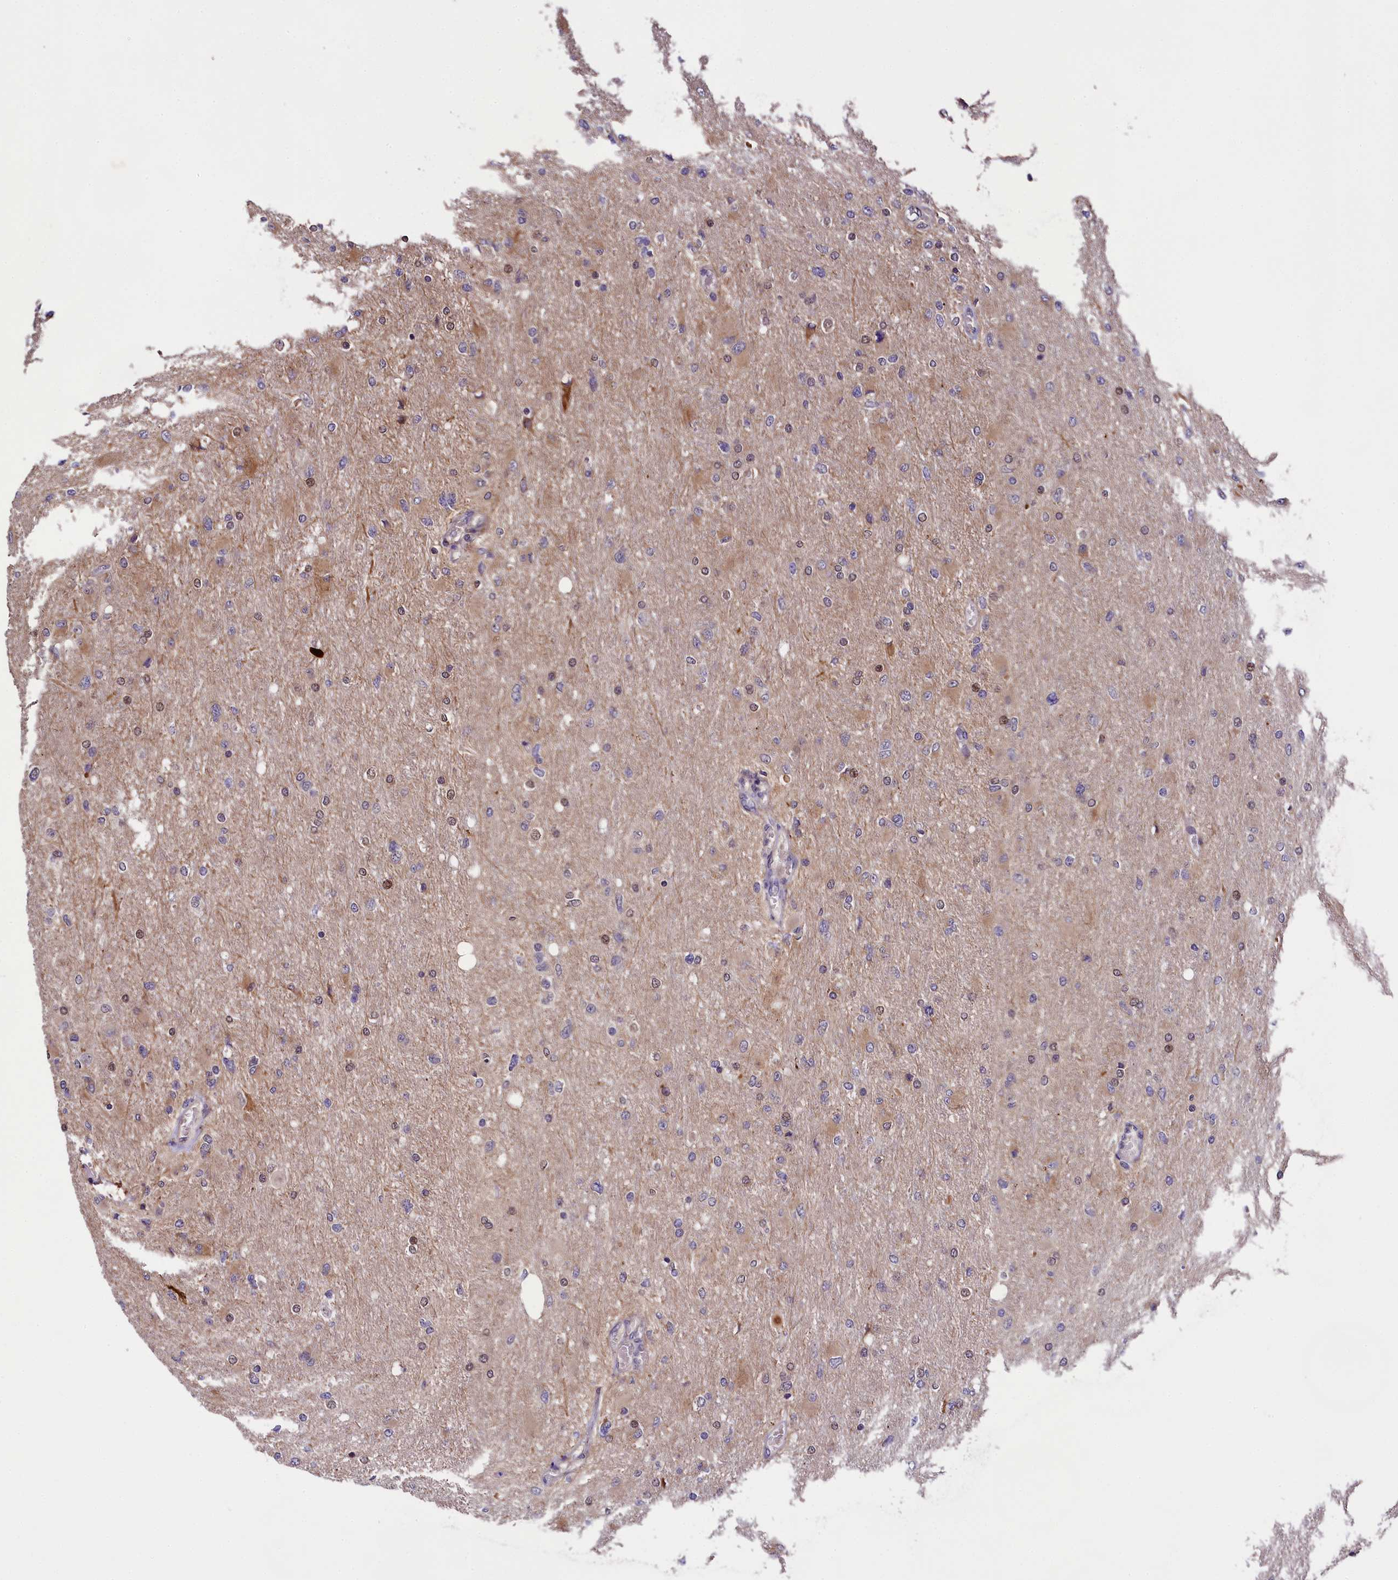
{"staining": {"intensity": "weak", "quantity": "25%-75%", "location": "cytoplasmic/membranous"}, "tissue": "glioma", "cell_type": "Tumor cells", "image_type": "cancer", "snomed": [{"axis": "morphology", "description": "Glioma, malignant, High grade"}, {"axis": "topography", "description": "Cerebral cortex"}], "caption": "Brown immunohistochemical staining in glioma demonstrates weak cytoplasmic/membranous staining in about 25%-75% of tumor cells. (IHC, brightfield microscopy, high magnification).", "gene": "DOHH", "patient": {"sex": "female", "age": 36}}